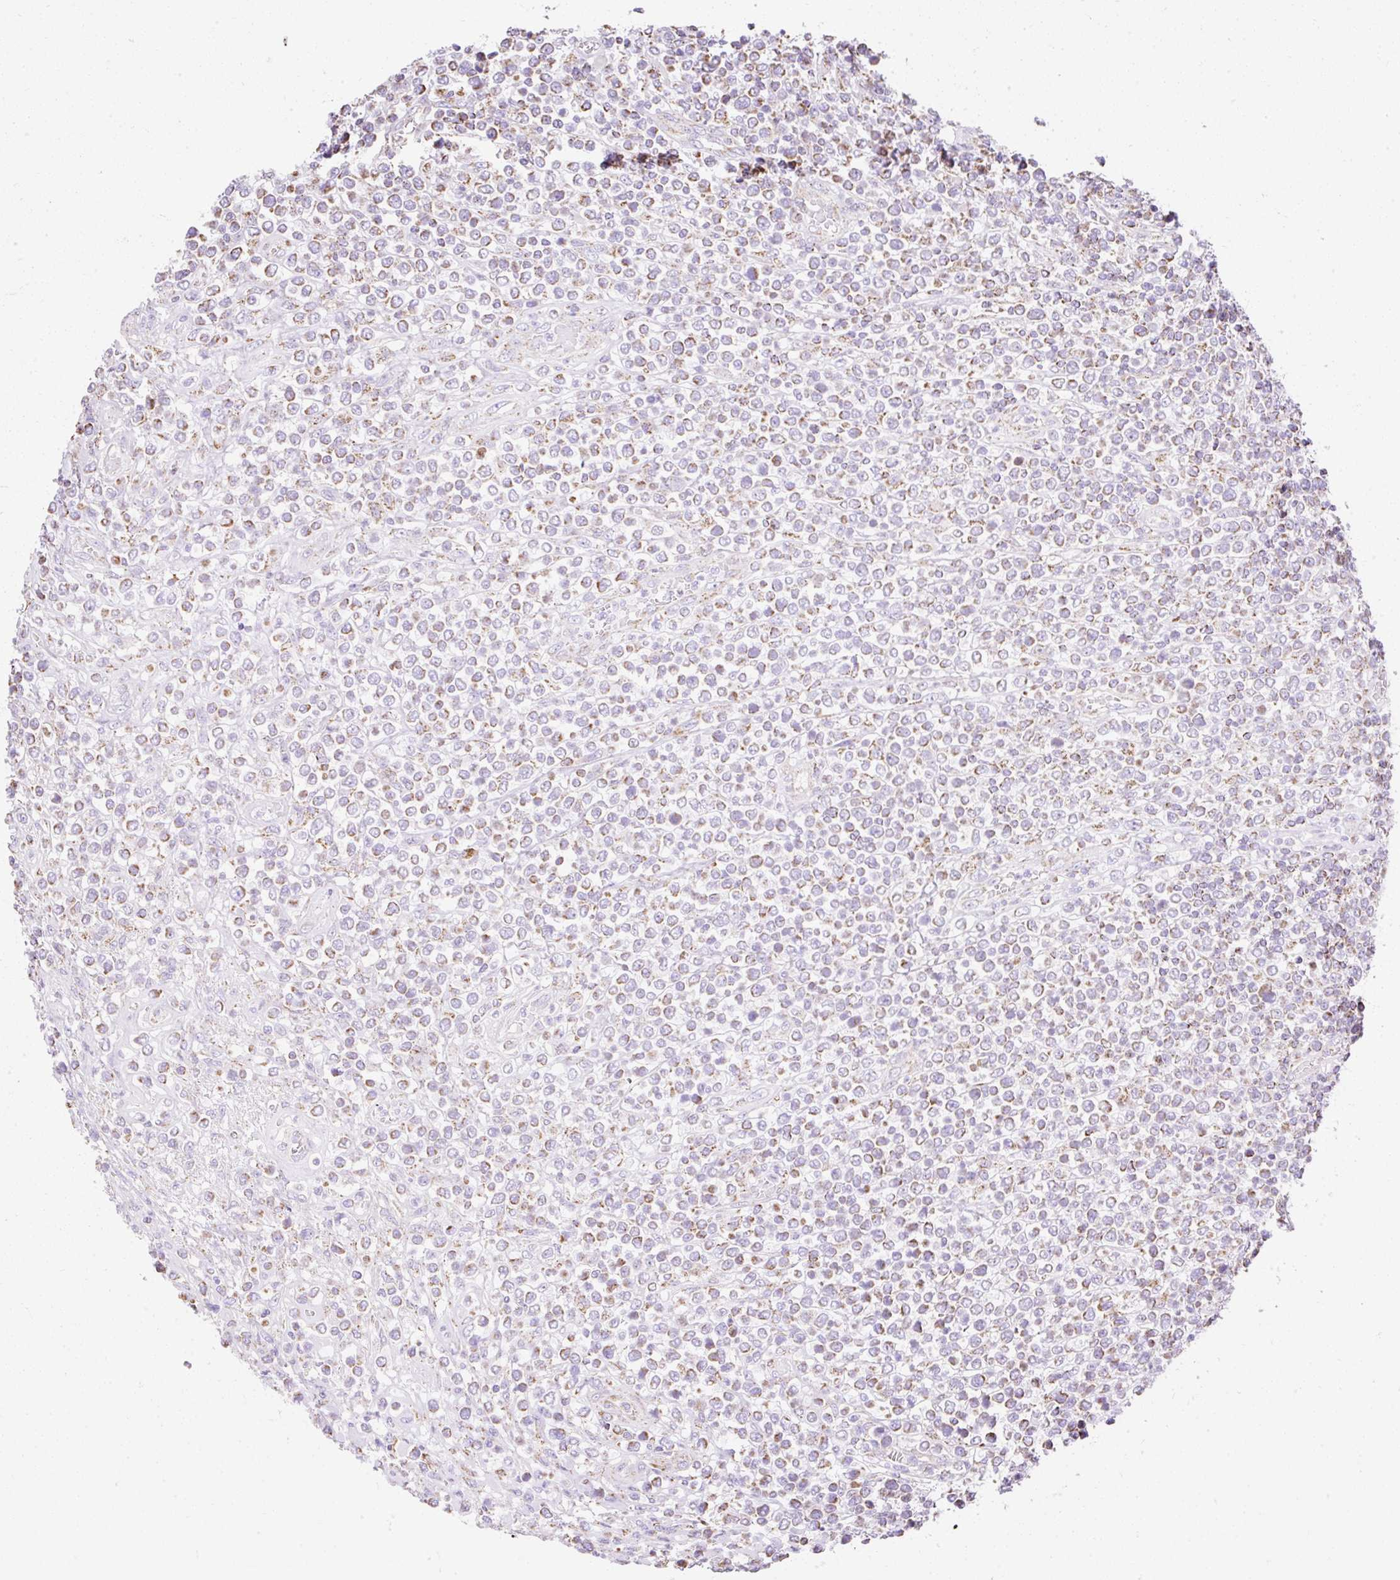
{"staining": {"intensity": "moderate", "quantity": "25%-75%", "location": "cytoplasmic/membranous"}, "tissue": "lymphoma", "cell_type": "Tumor cells", "image_type": "cancer", "snomed": [{"axis": "morphology", "description": "Malignant lymphoma, non-Hodgkin's type, High grade"}, {"axis": "topography", "description": "Soft tissue"}], "caption": "There is medium levels of moderate cytoplasmic/membranous expression in tumor cells of lymphoma, as demonstrated by immunohistochemical staining (brown color).", "gene": "DAAM2", "patient": {"sex": "female", "age": 56}}